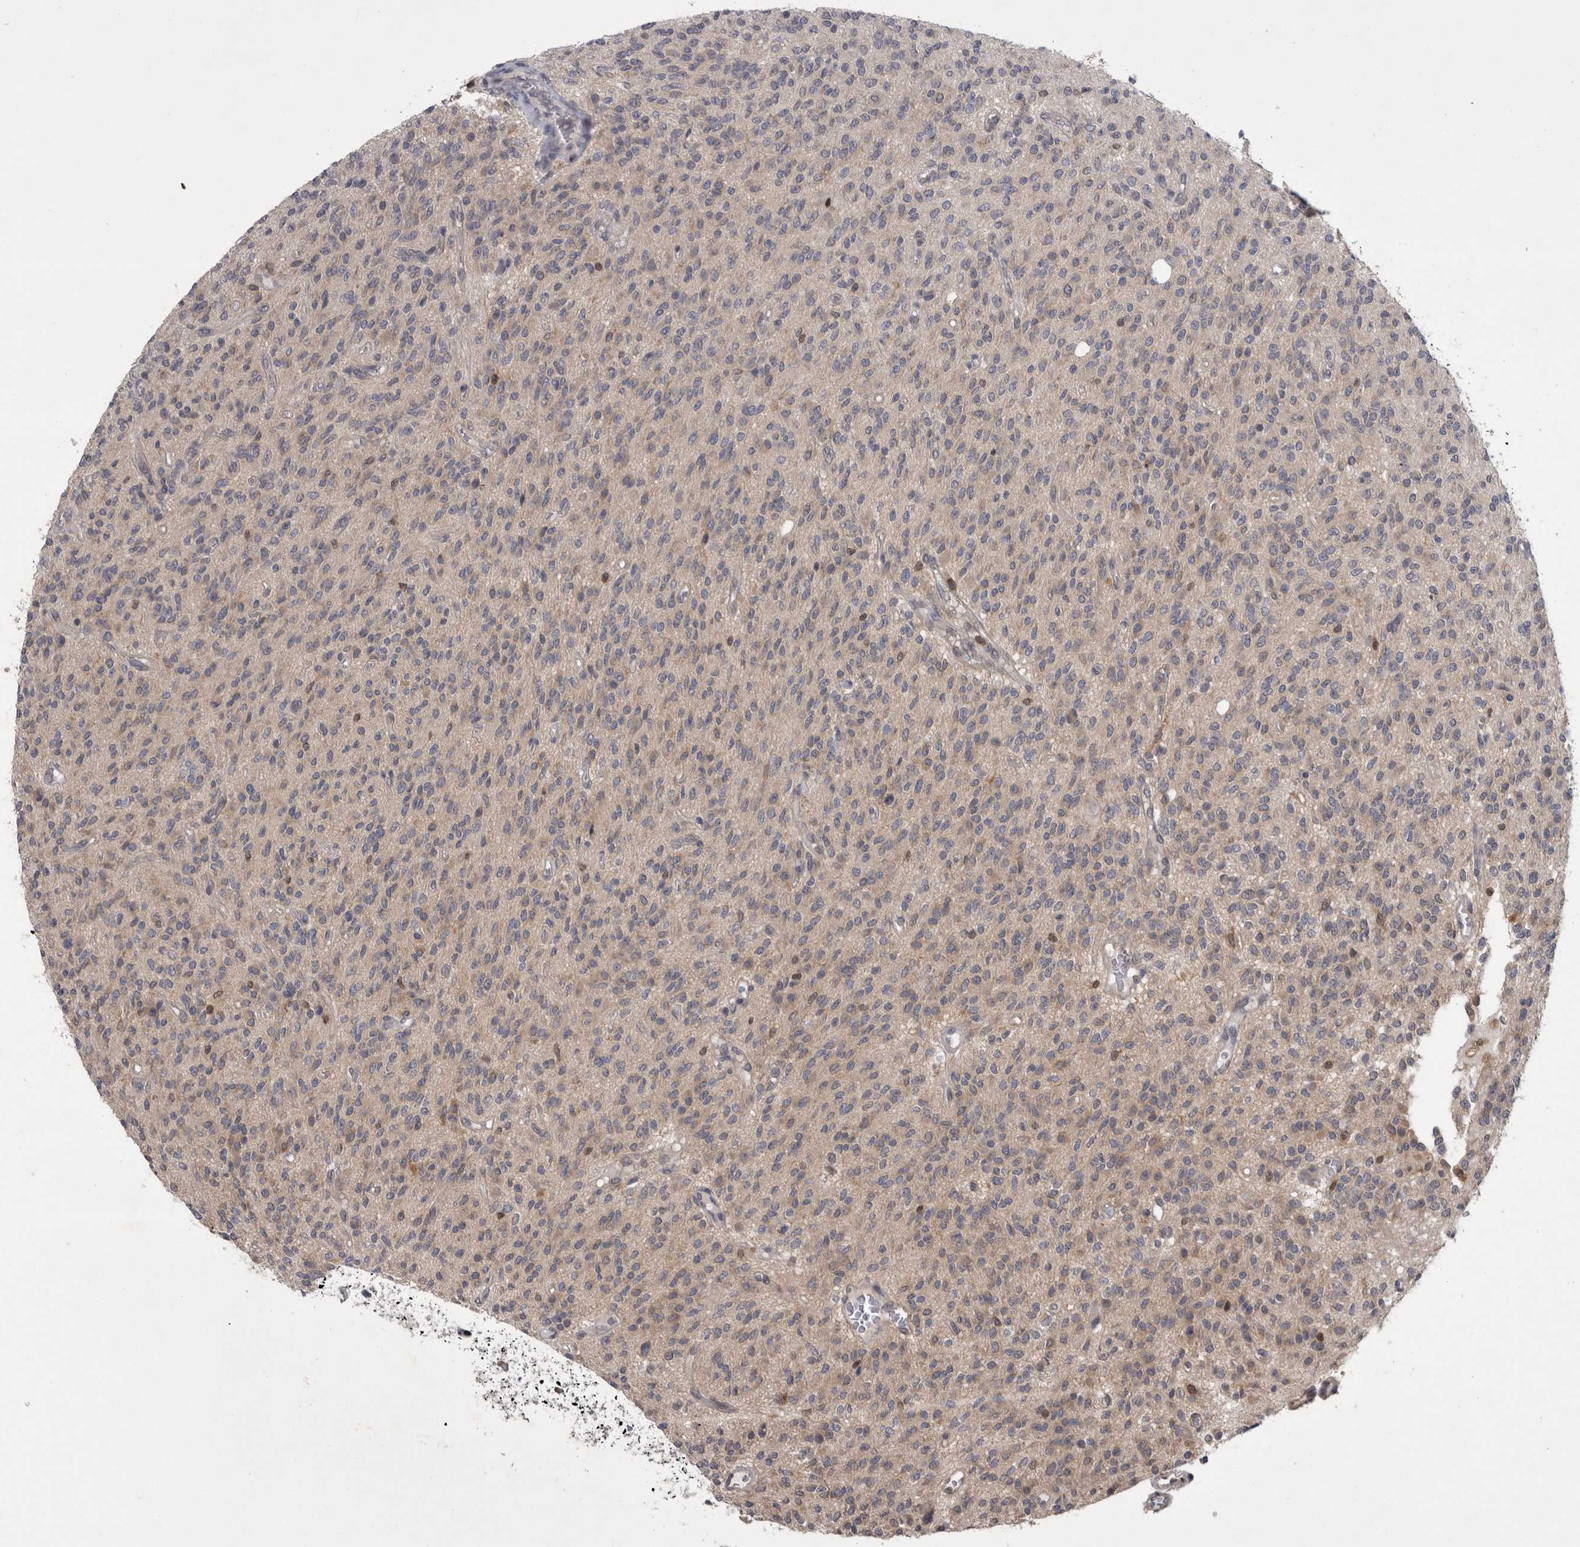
{"staining": {"intensity": "weak", "quantity": "<25%", "location": "cytoplasmic/membranous"}, "tissue": "glioma", "cell_type": "Tumor cells", "image_type": "cancer", "snomed": [{"axis": "morphology", "description": "Glioma, malignant, High grade"}, {"axis": "topography", "description": "Brain"}], "caption": "The IHC histopathology image has no significant expression in tumor cells of glioma tissue. The staining is performed using DAB brown chromogen with nuclei counter-stained in using hematoxylin.", "gene": "NFATC2", "patient": {"sex": "male", "age": 34}}